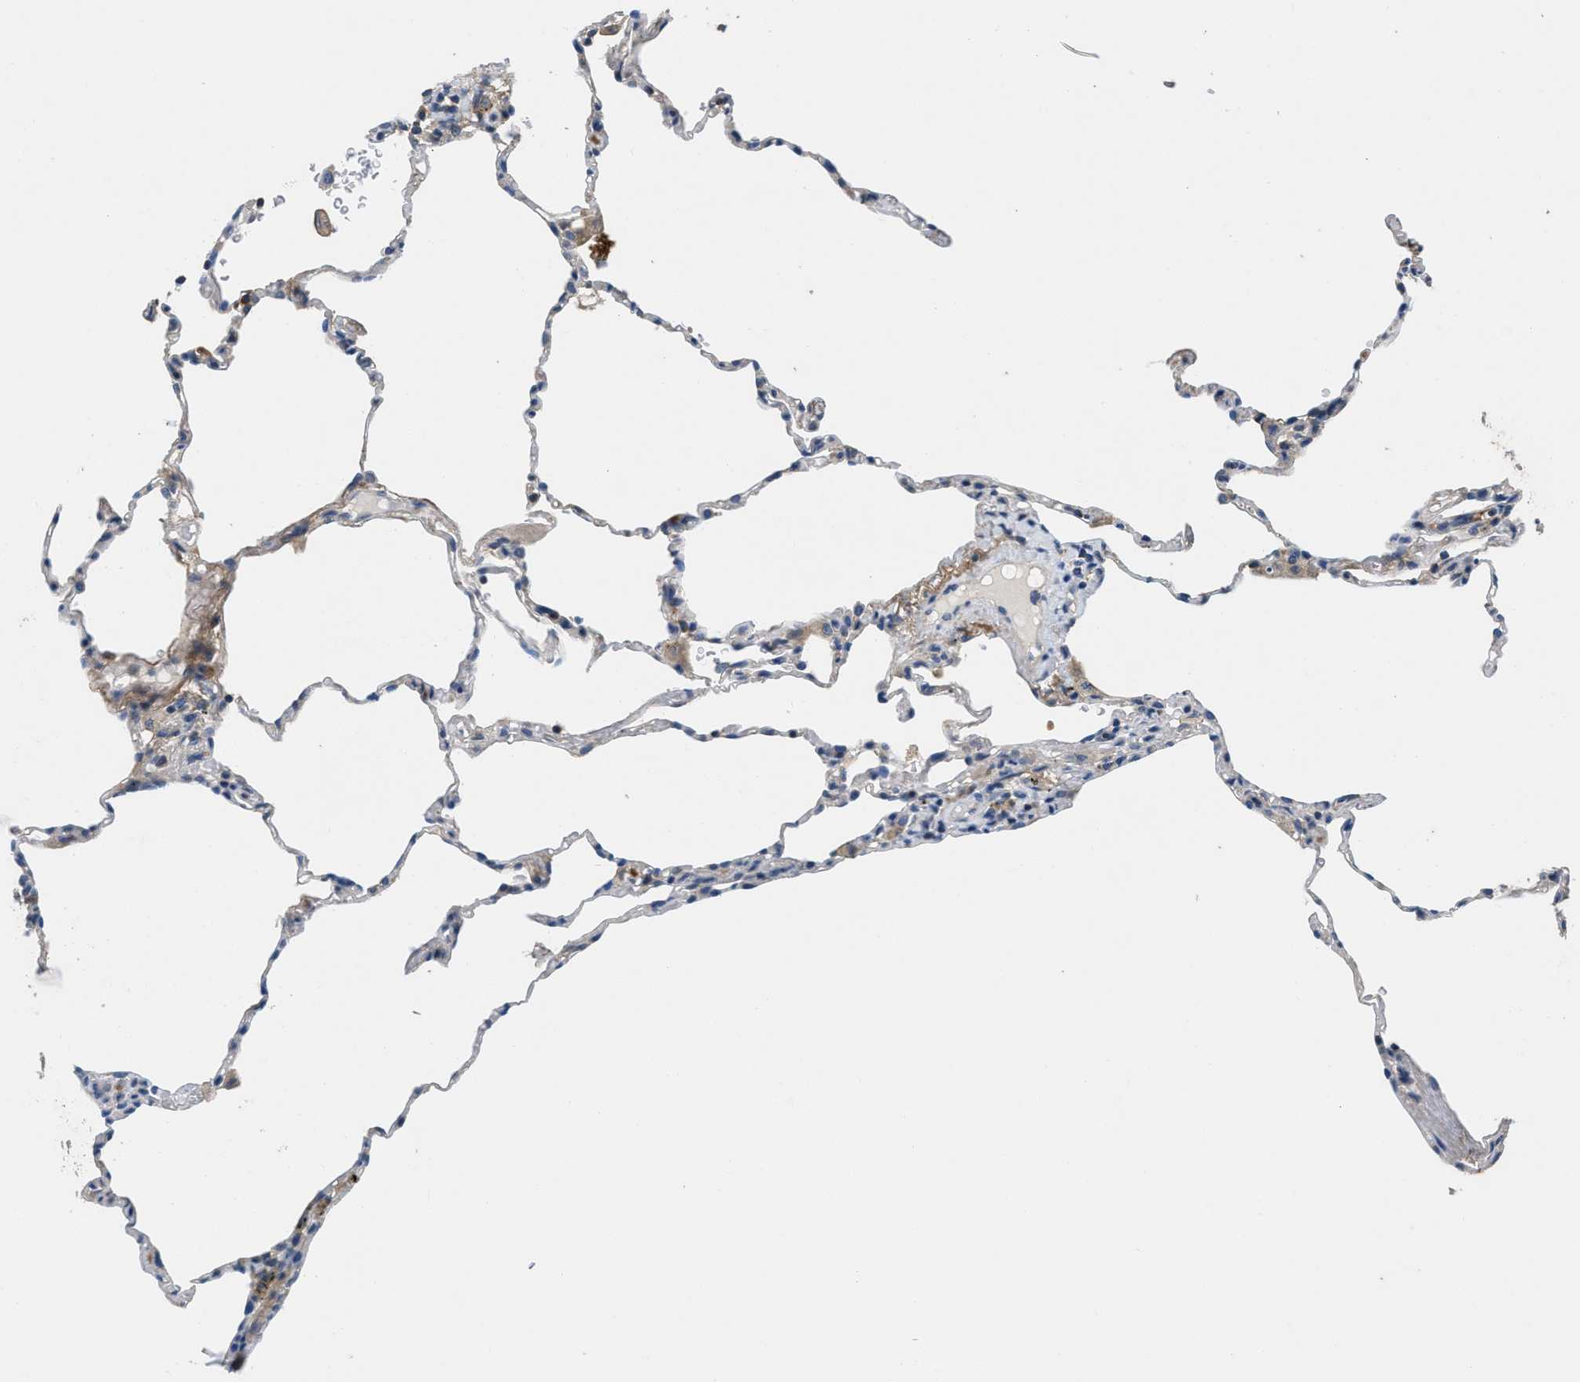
{"staining": {"intensity": "moderate", "quantity": "<25%", "location": "cytoplasmic/membranous"}, "tissue": "lung", "cell_type": "Alveolar cells", "image_type": "normal", "snomed": [{"axis": "morphology", "description": "Normal tissue, NOS"}, {"axis": "topography", "description": "Lung"}], "caption": "Alveolar cells show moderate cytoplasmic/membranous staining in approximately <25% of cells in normal lung.", "gene": "DGKE", "patient": {"sex": "male", "age": 59}}